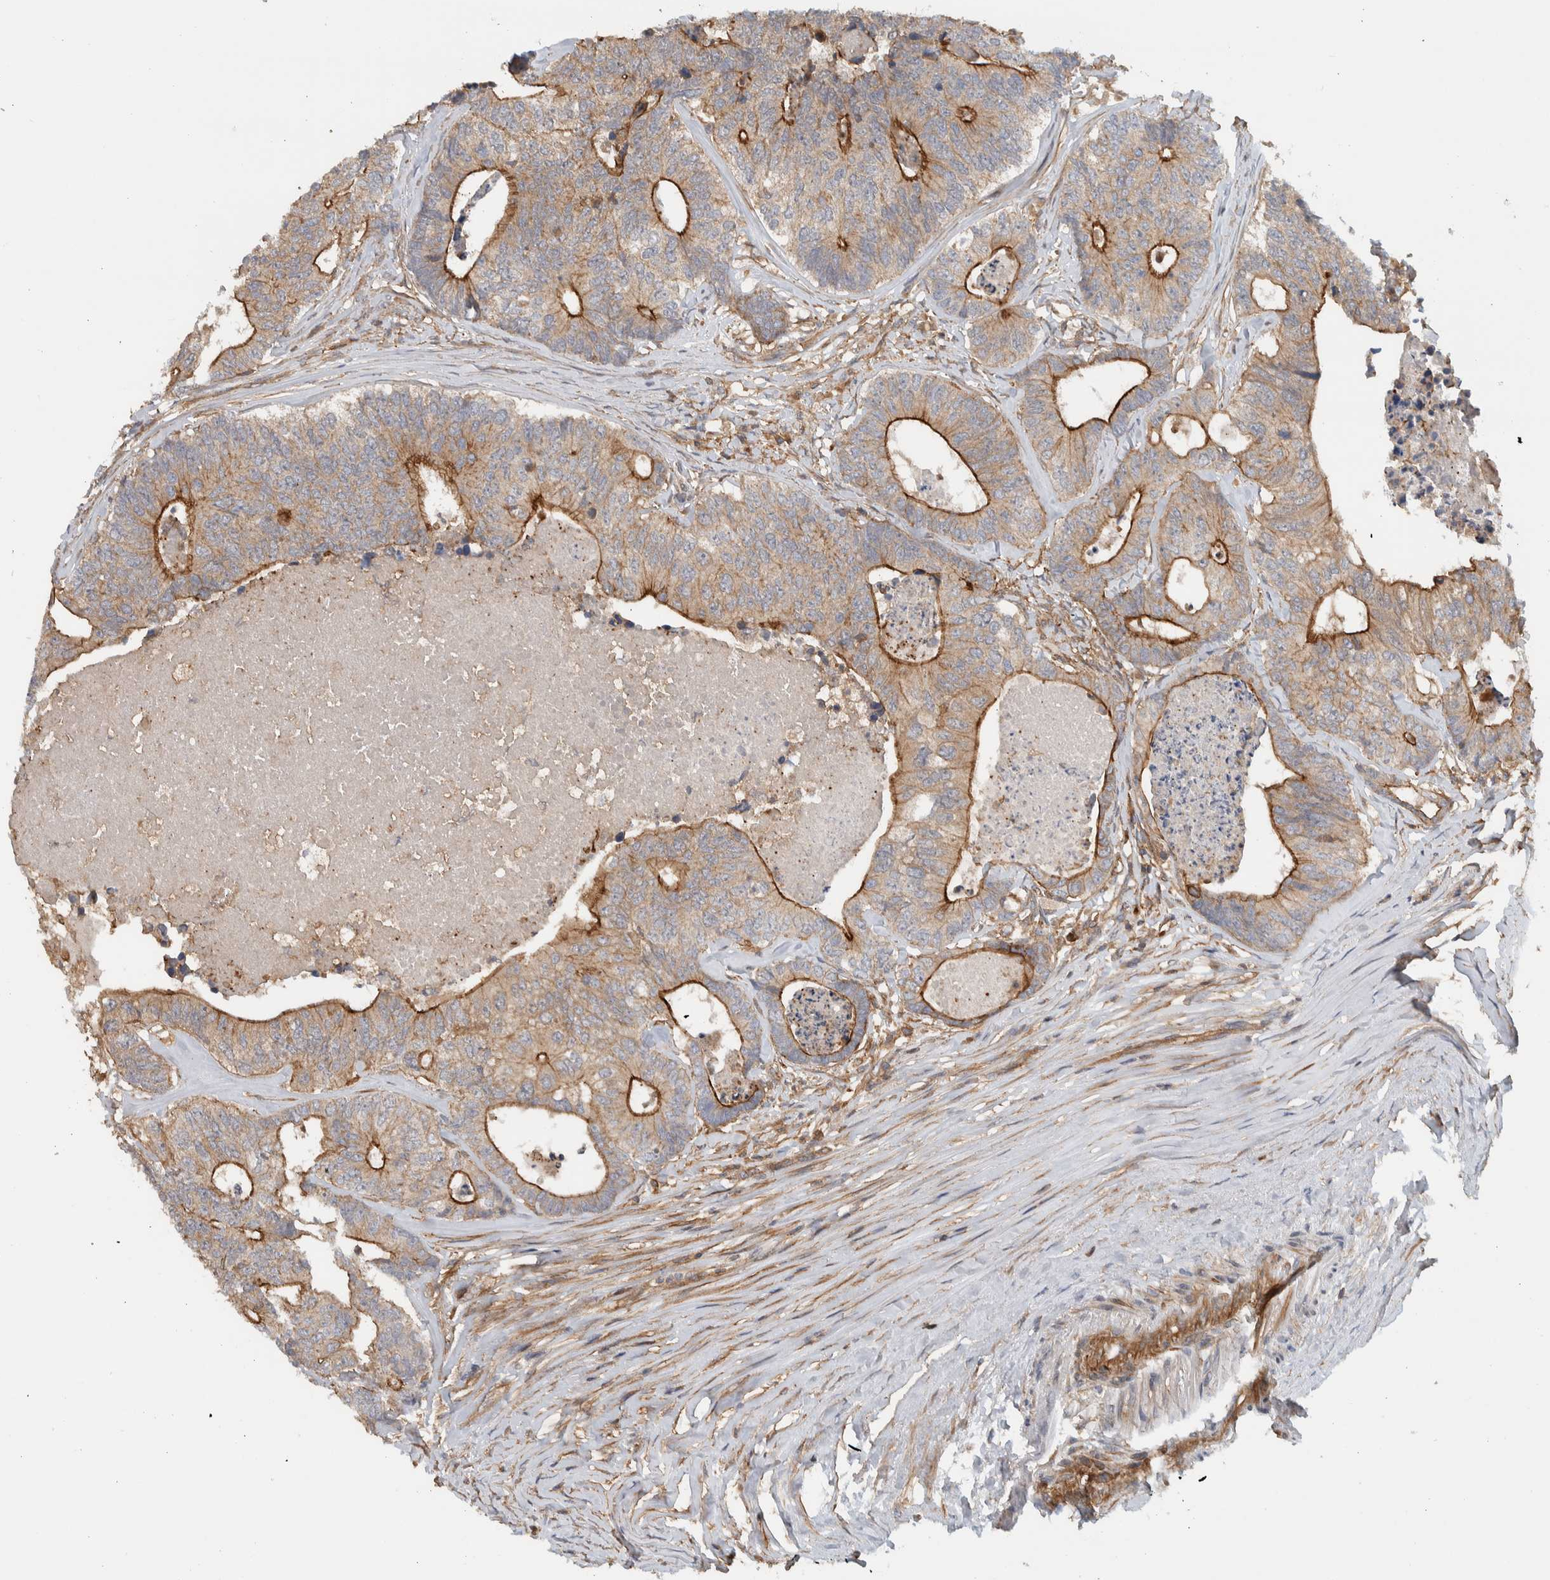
{"staining": {"intensity": "strong", "quantity": "25%-75%", "location": "cytoplasmic/membranous"}, "tissue": "colorectal cancer", "cell_type": "Tumor cells", "image_type": "cancer", "snomed": [{"axis": "morphology", "description": "Adenocarcinoma, NOS"}, {"axis": "topography", "description": "Colon"}], "caption": "Colorectal cancer (adenocarcinoma) stained with a protein marker demonstrates strong staining in tumor cells.", "gene": "MPRIP", "patient": {"sex": "female", "age": 67}}